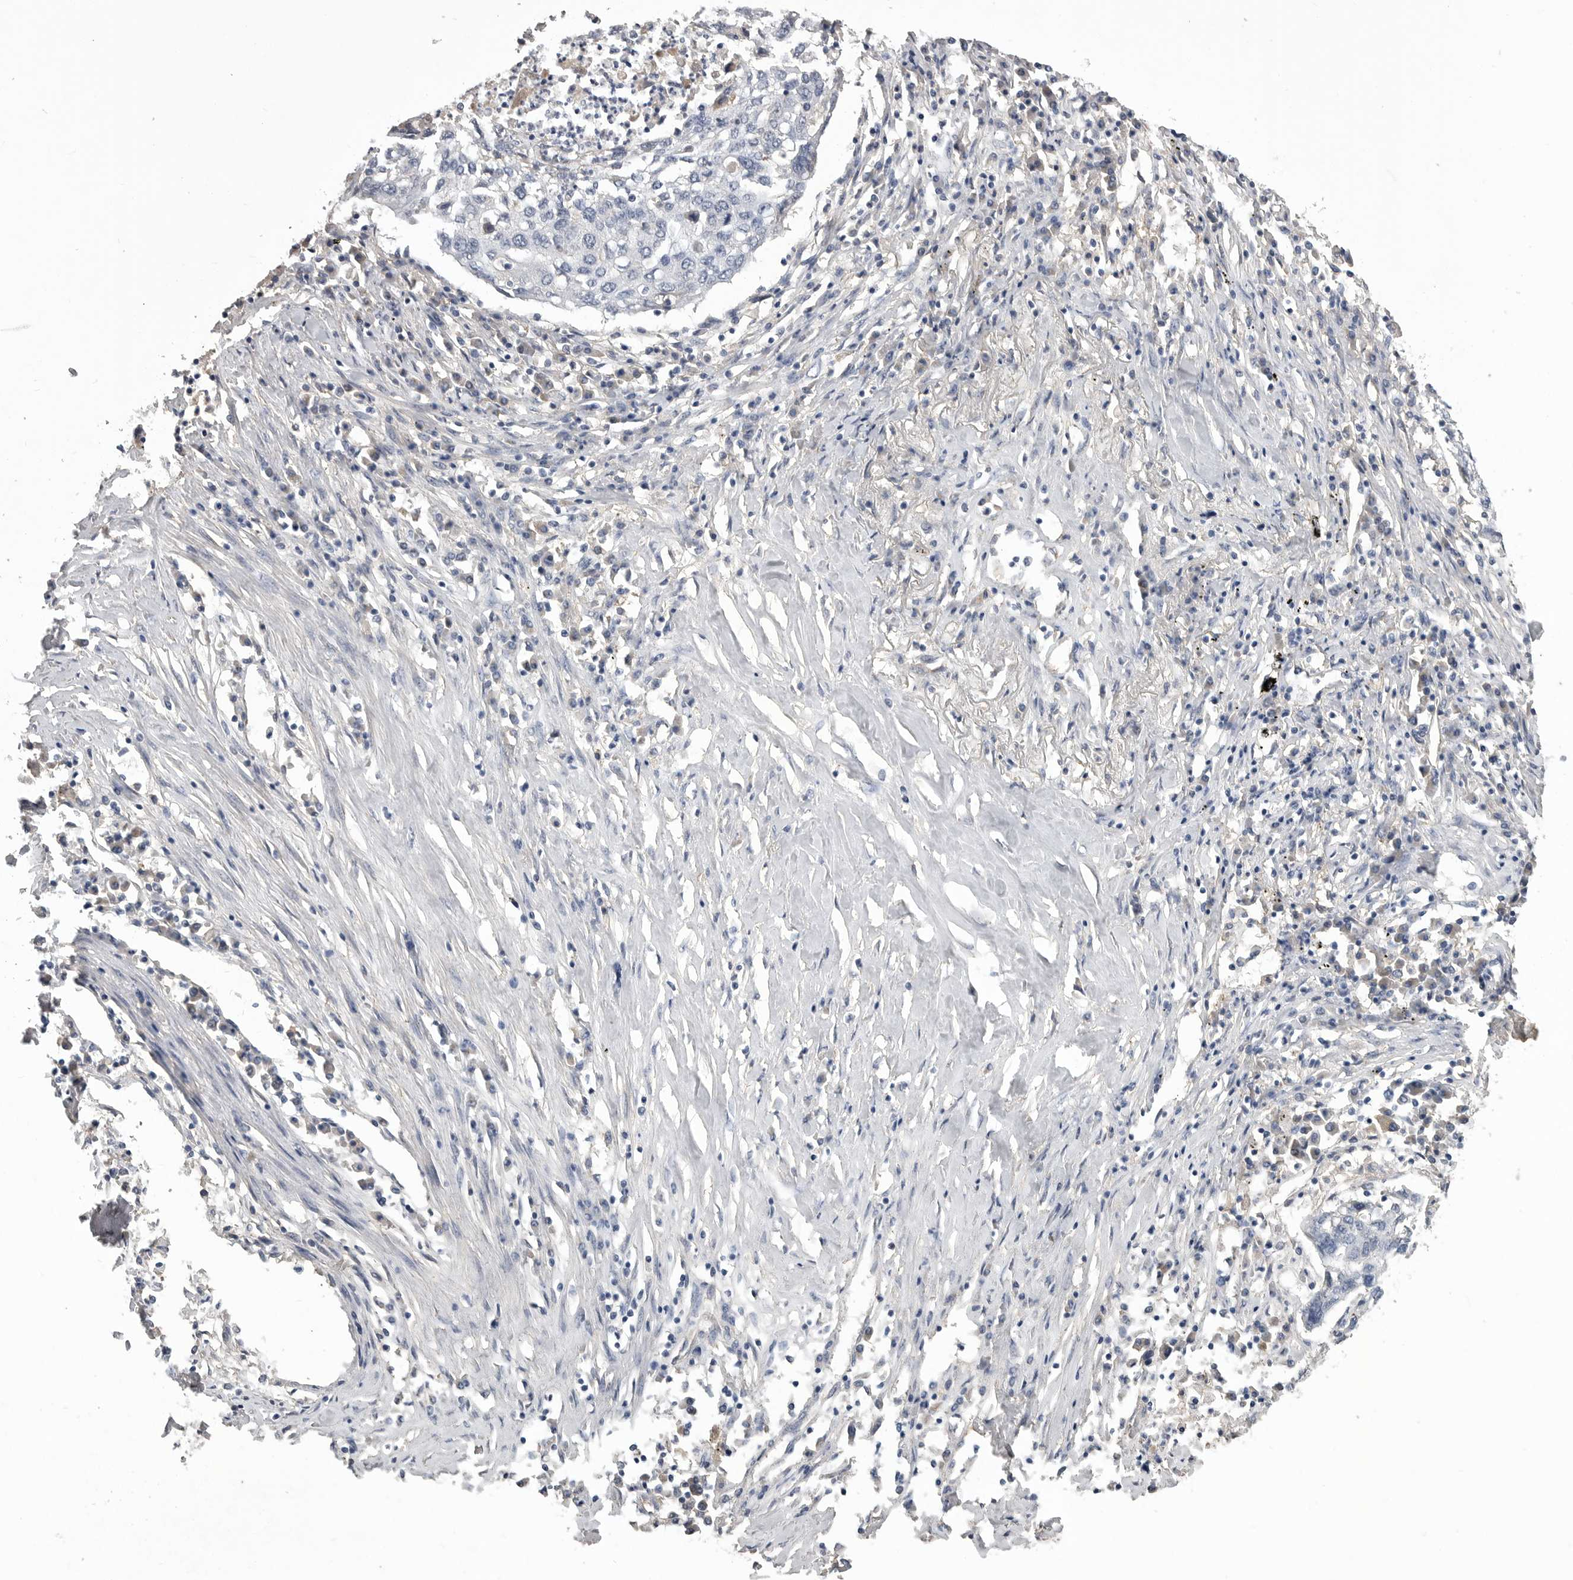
{"staining": {"intensity": "negative", "quantity": "none", "location": "none"}, "tissue": "lung cancer", "cell_type": "Tumor cells", "image_type": "cancer", "snomed": [{"axis": "morphology", "description": "Squamous cell carcinoma, NOS"}, {"axis": "topography", "description": "Lung"}], "caption": "IHC image of neoplastic tissue: lung cancer stained with DAB reveals no significant protein positivity in tumor cells.", "gene": "NECTIN2", "patient": {"sex": "female", "age": 63}}